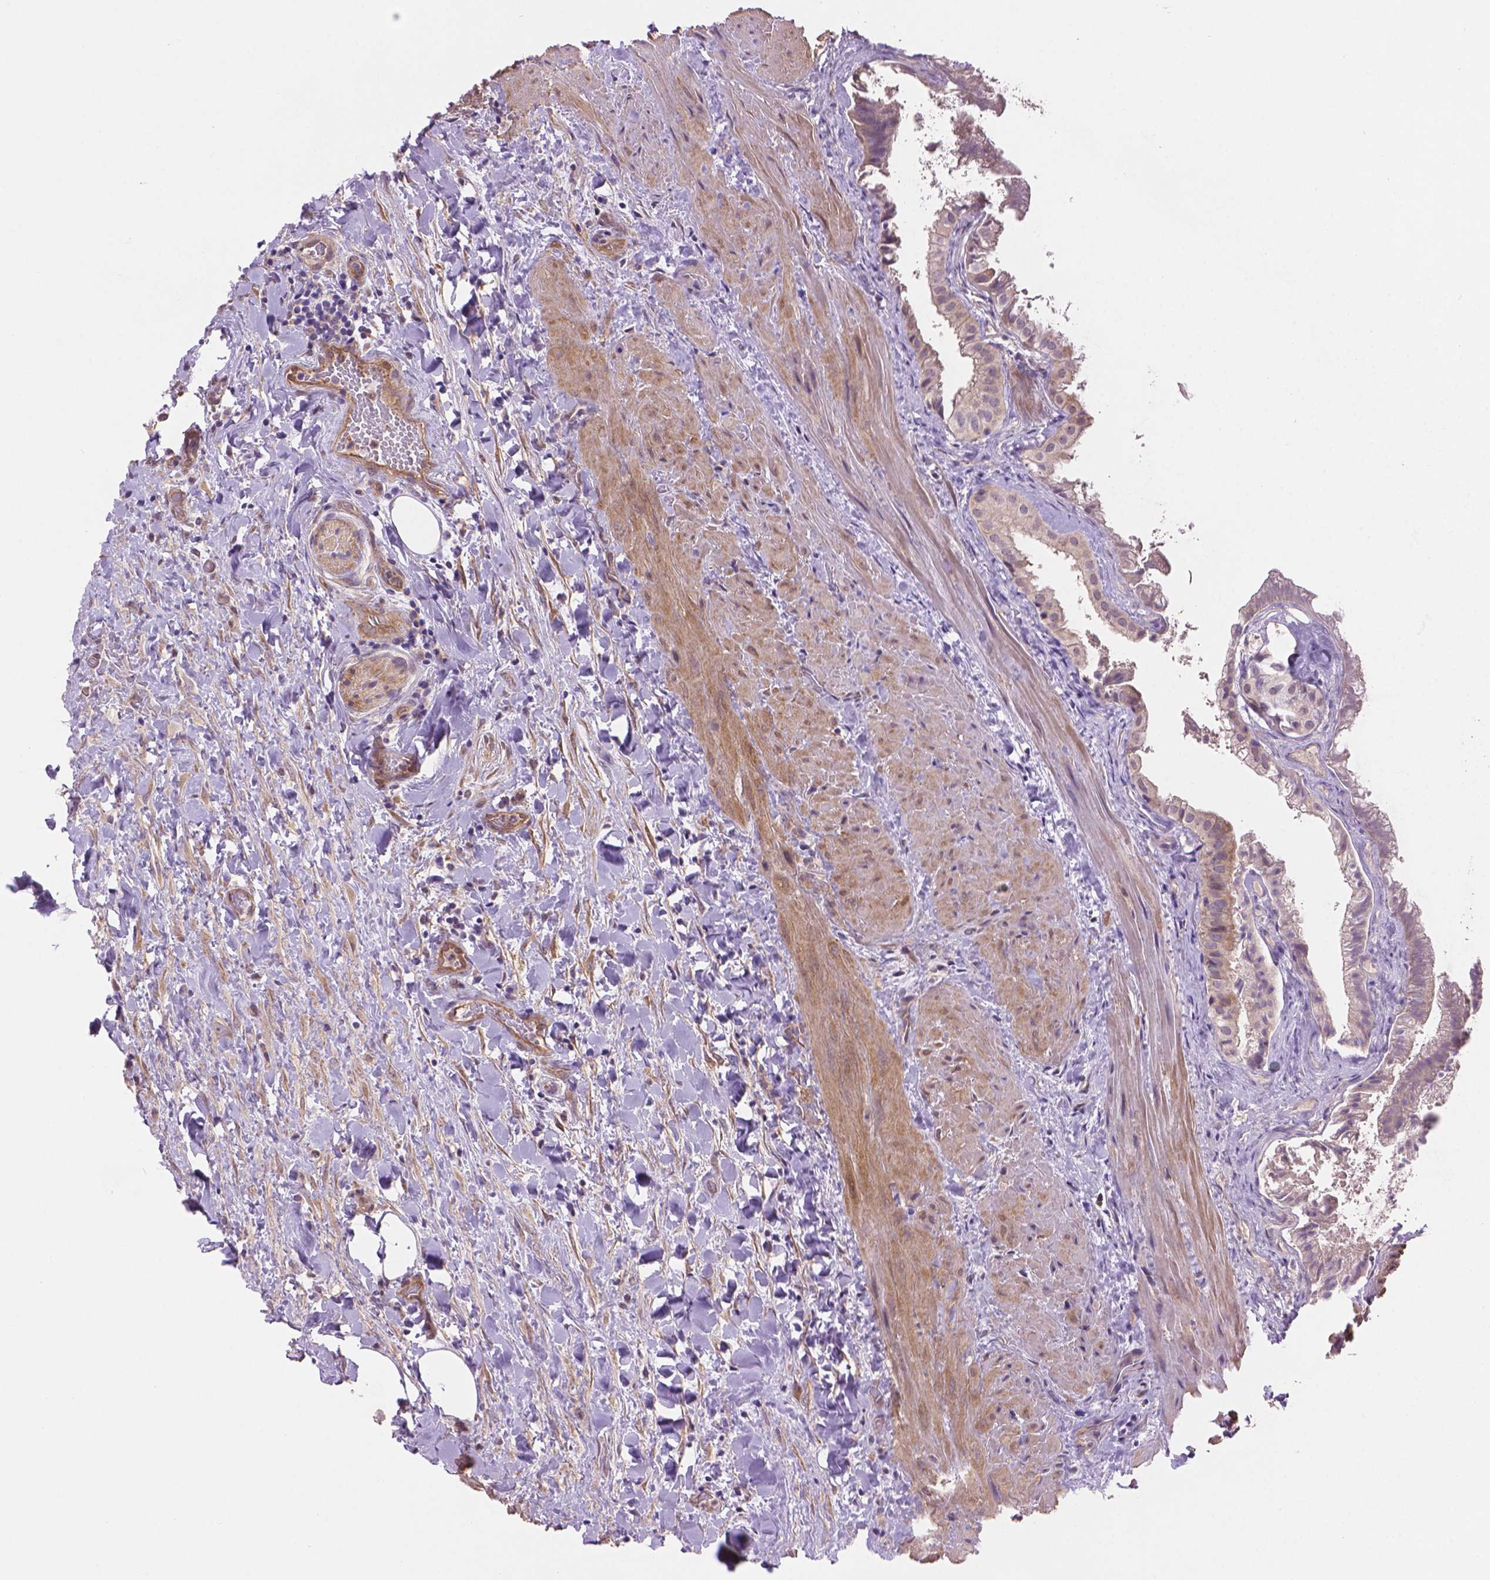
{"staining": {"intensity": "weak", "quantity": "25%-75%", "location": "cytoplasmic/membranous"}, "tissue": "gallbladder", "cell_type": "Glandular cells", "image_type": "normal", "snomed": [{"axis": "morphology", "description": "Normal tissue, NOS"}, {"axis": "topography", "description": "Gallbladder"}], "caption": "This is a histology image of immunohistochemistry (IHC) staining of benign gallbladder, which shows weak expression in the cytoplasmic/membranous of glandular cells.", "gene": "AMMECR1L", "patient": {"sex": "male", "age": 70}}